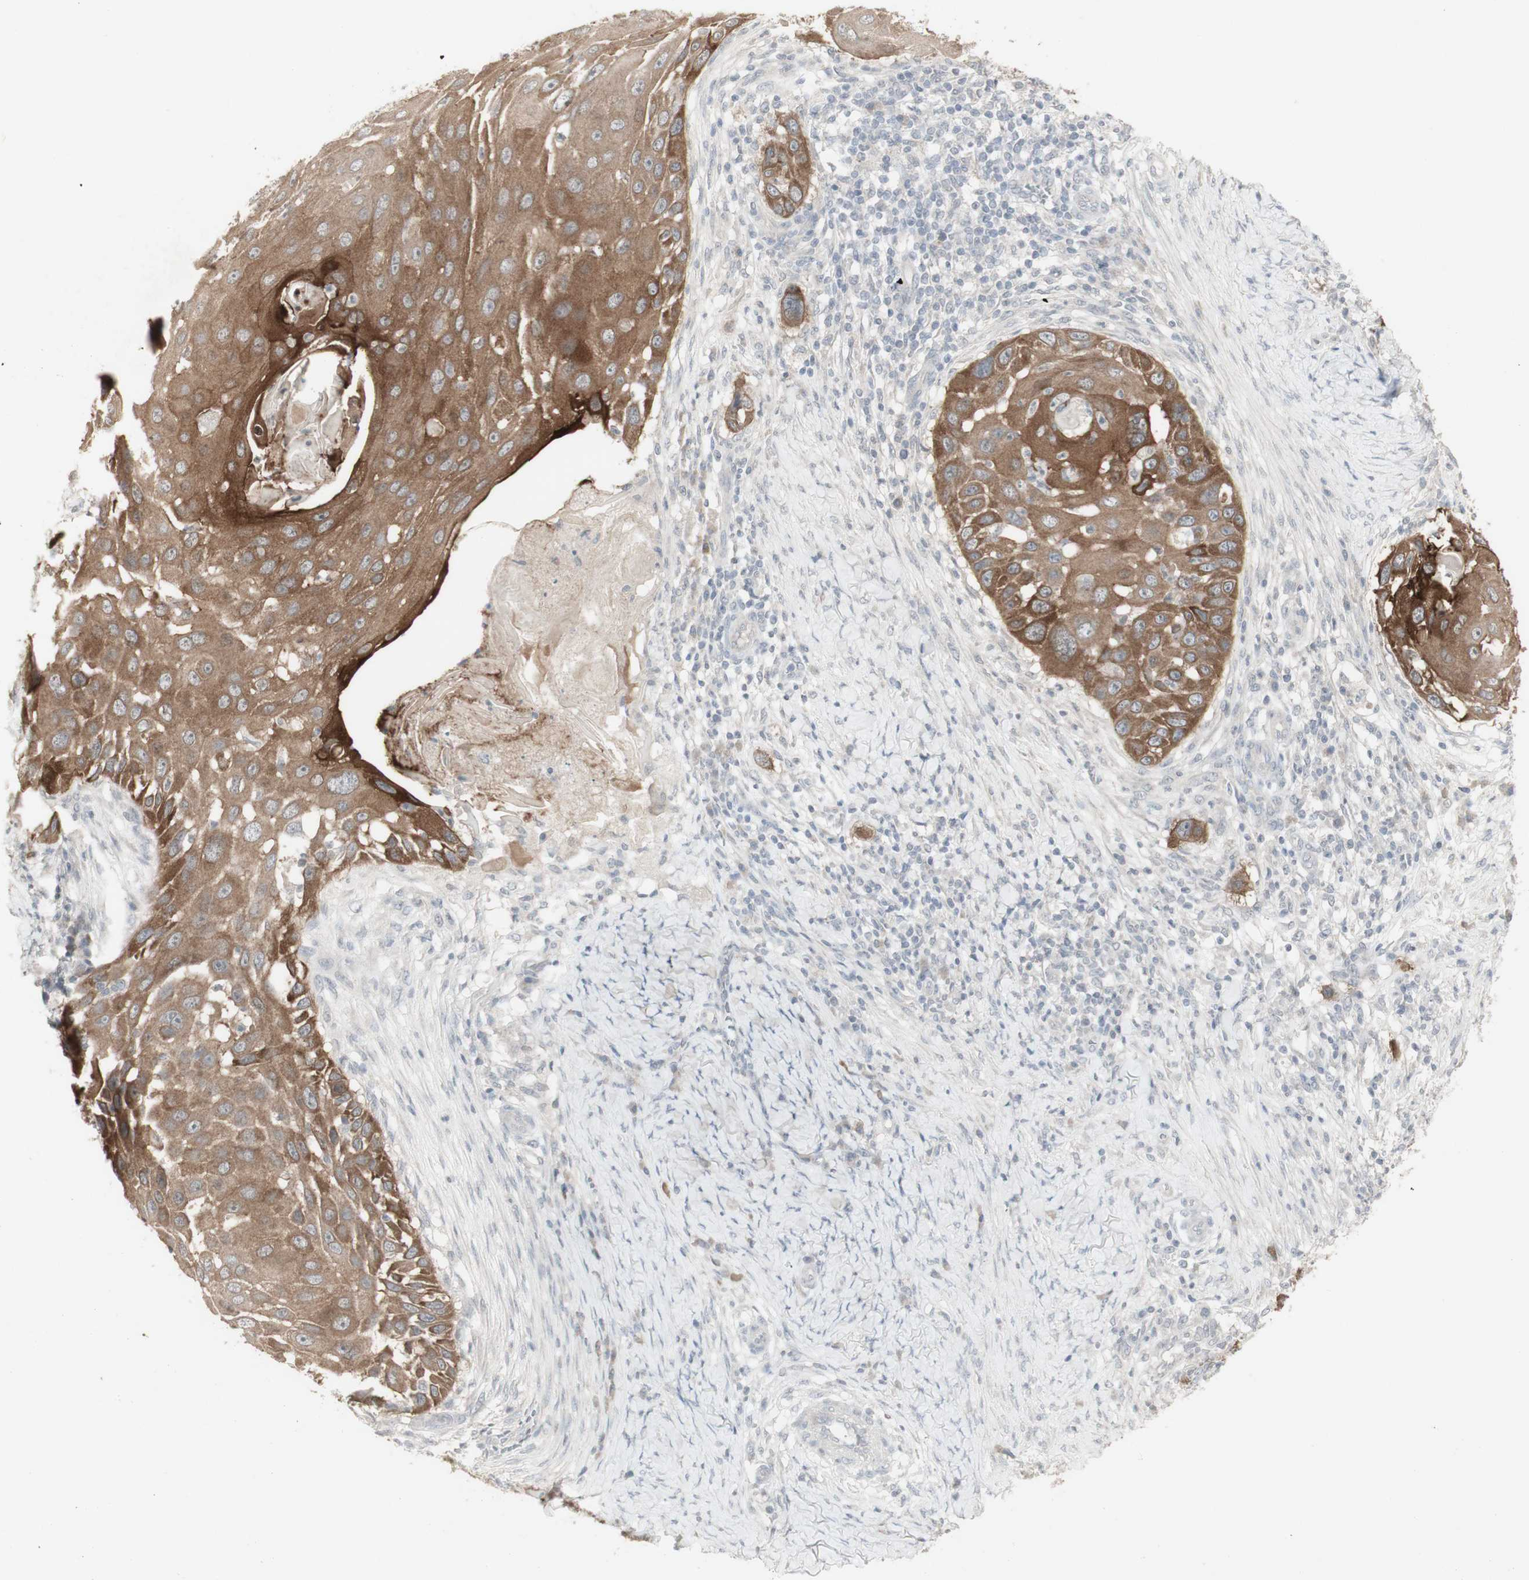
{"staining": {"intensity": "moderate", "quantity": ">75%", "location": "cytoplasmic/membranous"}, "tissue": "skin cancer", "cell_type": "Tumor cells", "image_type": "cancer", "snomed": [{"axis": "morphology", "description": "Squamous cell carcinoma, NOS"}, {"axis": "topography", "description": "Skin"}], "caption": "Tumor cells reveal medium levels of moderate cytoplasmic/membranous staining in approximately >75% of cells in skin cancer.", "gene": "C1orf116", "patient": {"sex": "female", "age": 44}}